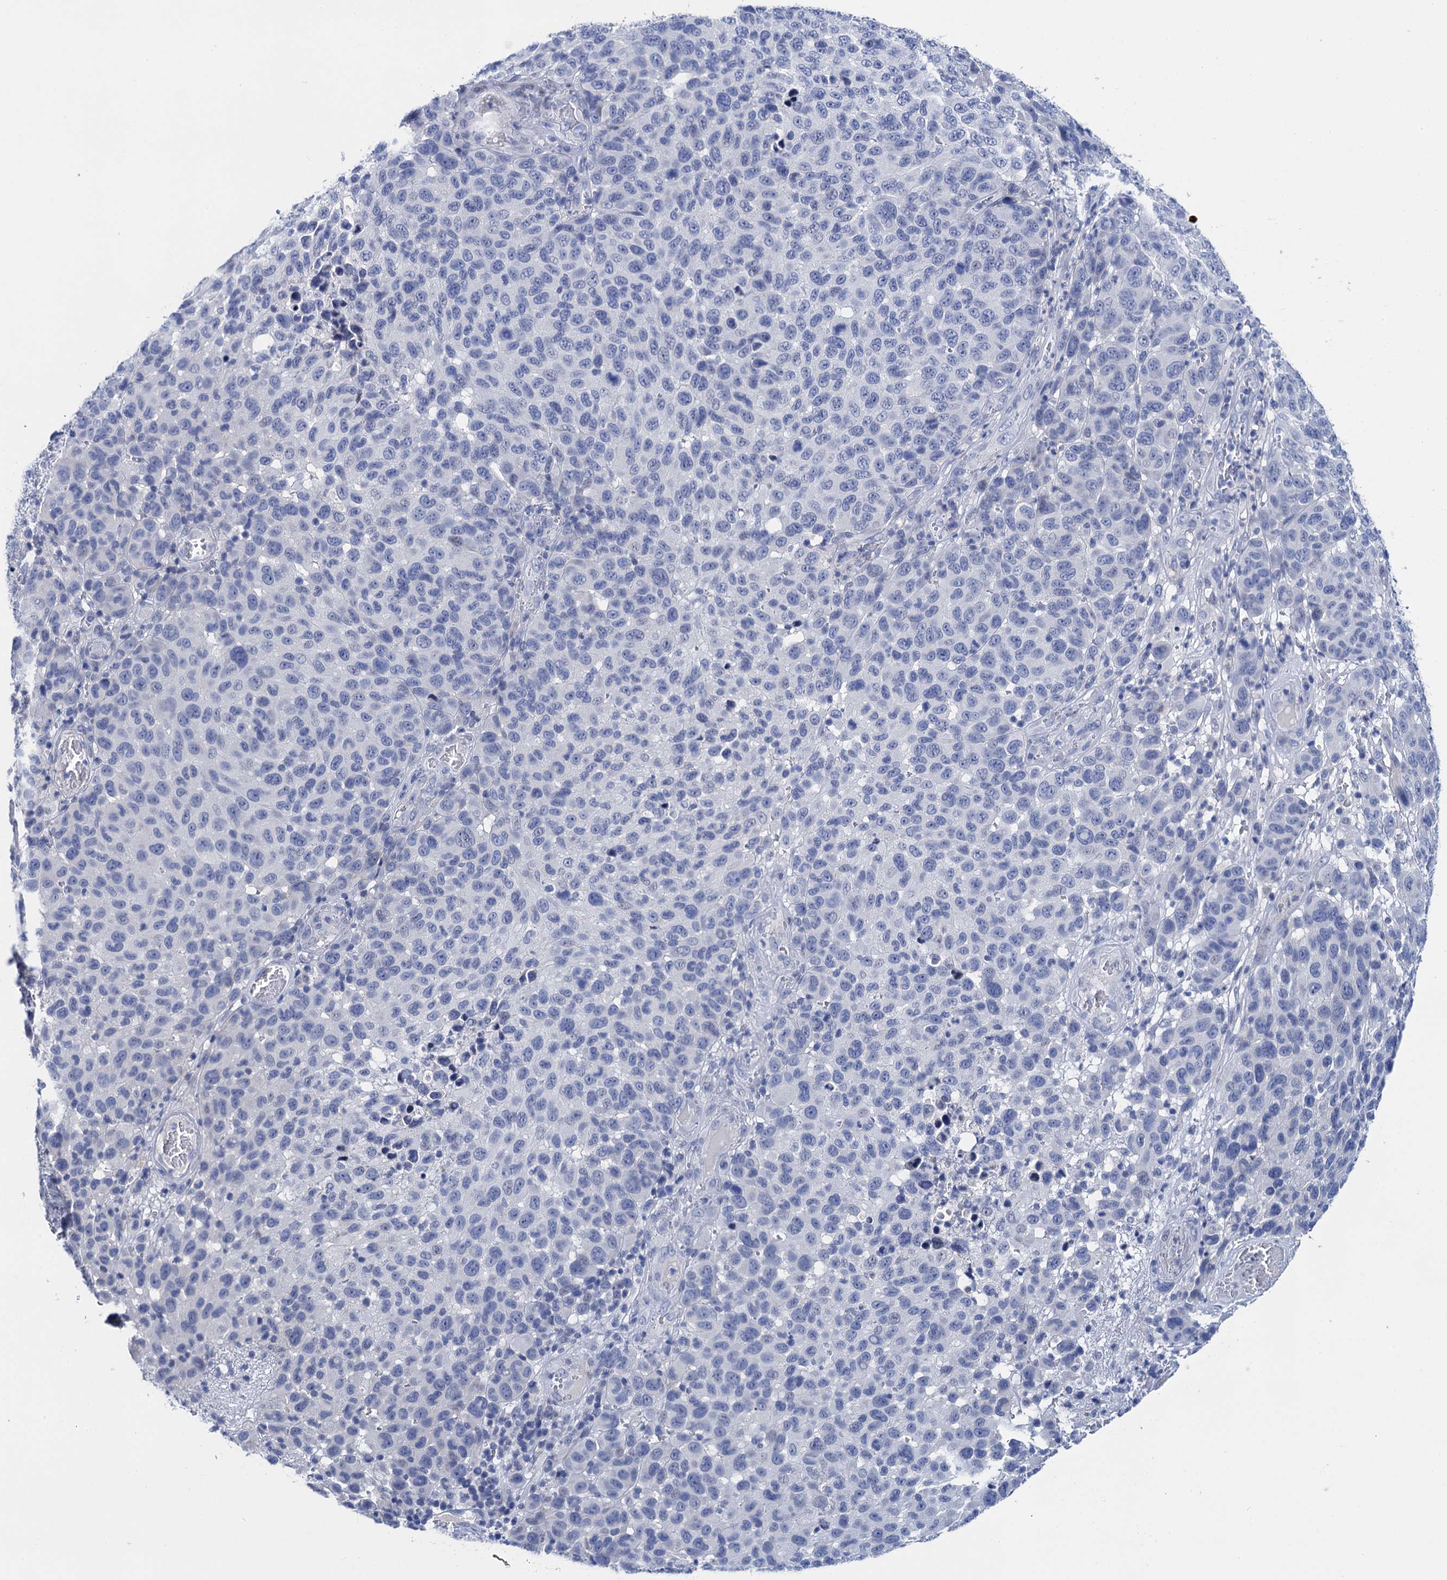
{"staining": {"intensity": "negative", "quantity": "none", "location": "none"}, "tissue": "melanoma", "cell_type": "Tumor cells", "image_type": "cancer", "snomed": [{"axis": "morphology", "description": "Malignant melanoma, NOS"}, {"axis": "topography", "description": "Skin"}], "caption": "Immunohistochemistry of human melanoma shows no expression in tumor cells. (Brightfield microscopy of DAB (3,3'-diaminobenzidine) IHC at high magnification).", "gene": "LYPD3", "patient": {"sex": "male", "age": 49}}